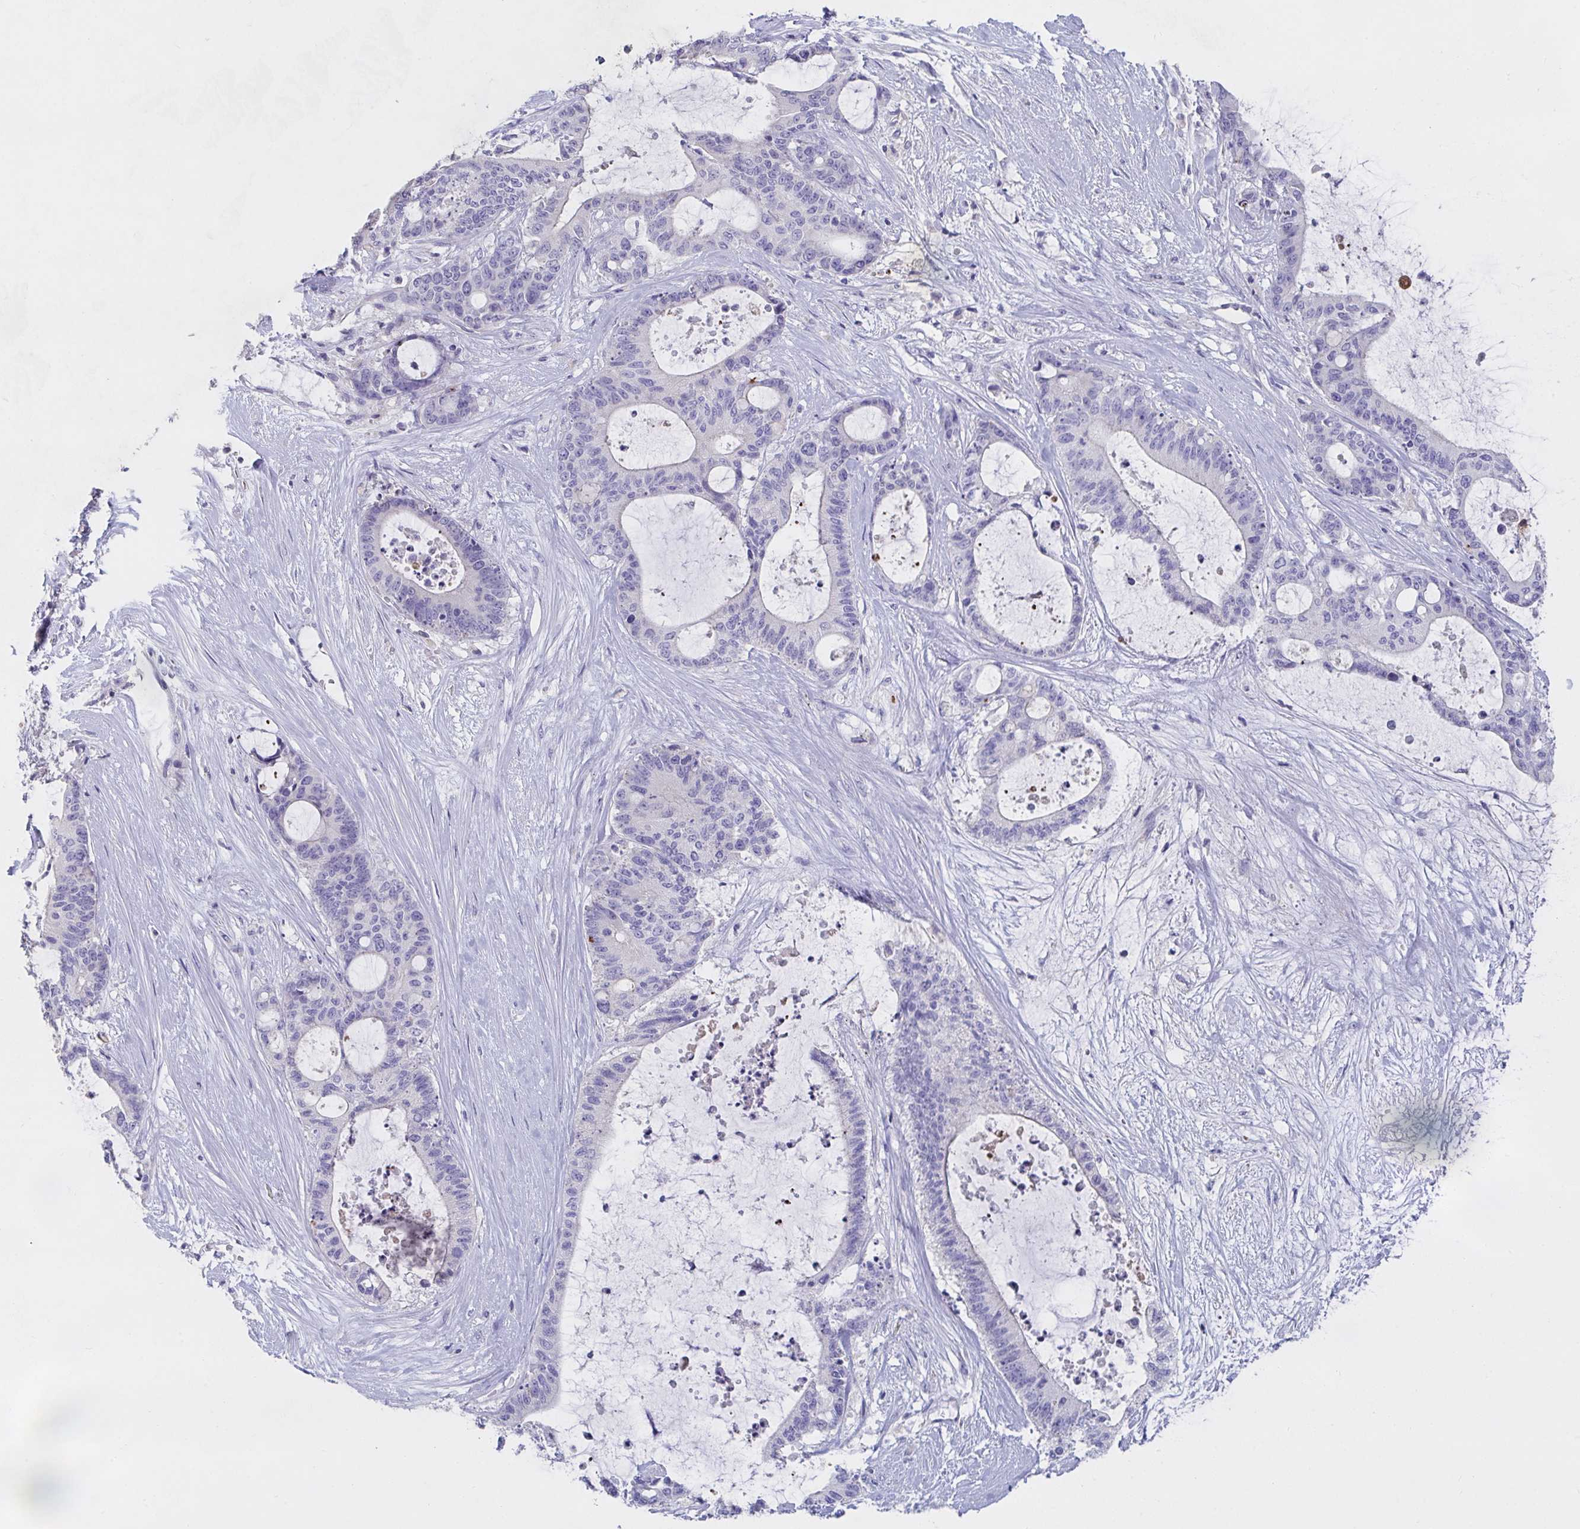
{"staining": {"intensity": "negative", "quantity": "none", "location": "none"}, "tissue": "liver cancer", "cell_type": "Tumor cells", "image_type": "cancer", "snomed": [{"axis": "morphology", "description": "Normal tissue, NOS"}, {"axis": "morphology", "description": "Cholangiocarcinoma"}, {"axis": "topography", "description": "Liver"}, {"axis": "topography", "description": "Peripheral nerve tissue"}], "caption": "Tumor cells are negative for brown protein staining in liver cholangiocarcinoma. (Brightfield microscopy of DAB (3,3'-diaminobenzidine) immunohistochemistry (IHC) at high magnification).", "gene": "ZNF561", "patient": {"sex": "female", "age": 73}}